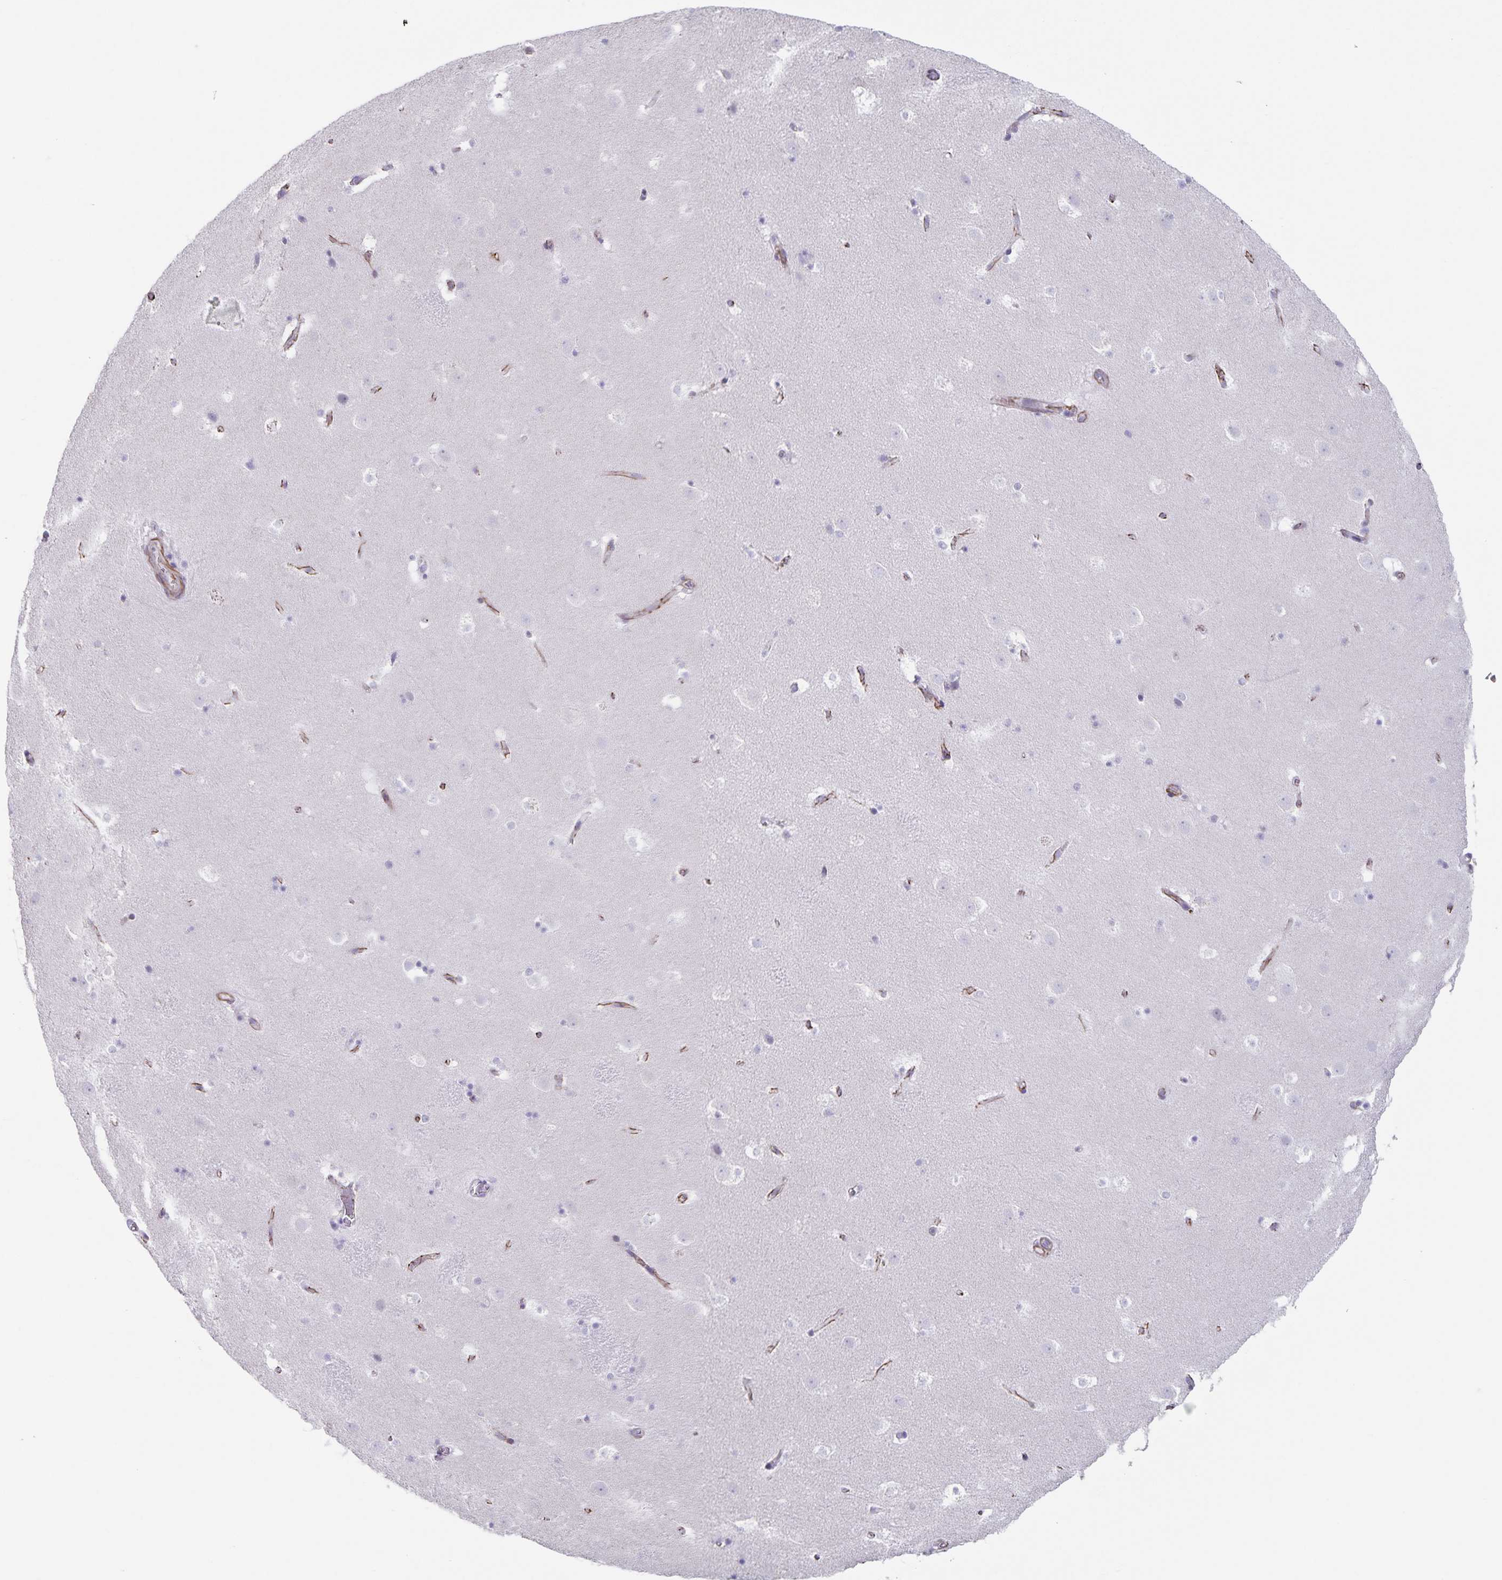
{"staining": {"intensity": "negative", "quantity": "none", "location": "none"}, "tissue": "caudate", "cell_type": "Glial cells", "image_type": "normal", "snomed": [{"axis": "morphology", "description": "Normal tissue, NOS"}, {"axis": "topography", "description": "Lateral ventricle wall"}], "caption": "The photomicrograph demonstrates no significant staining in glial cells of caudate.", "gene": "SYNM", "patient": {"sex": "male", "age": 37}}